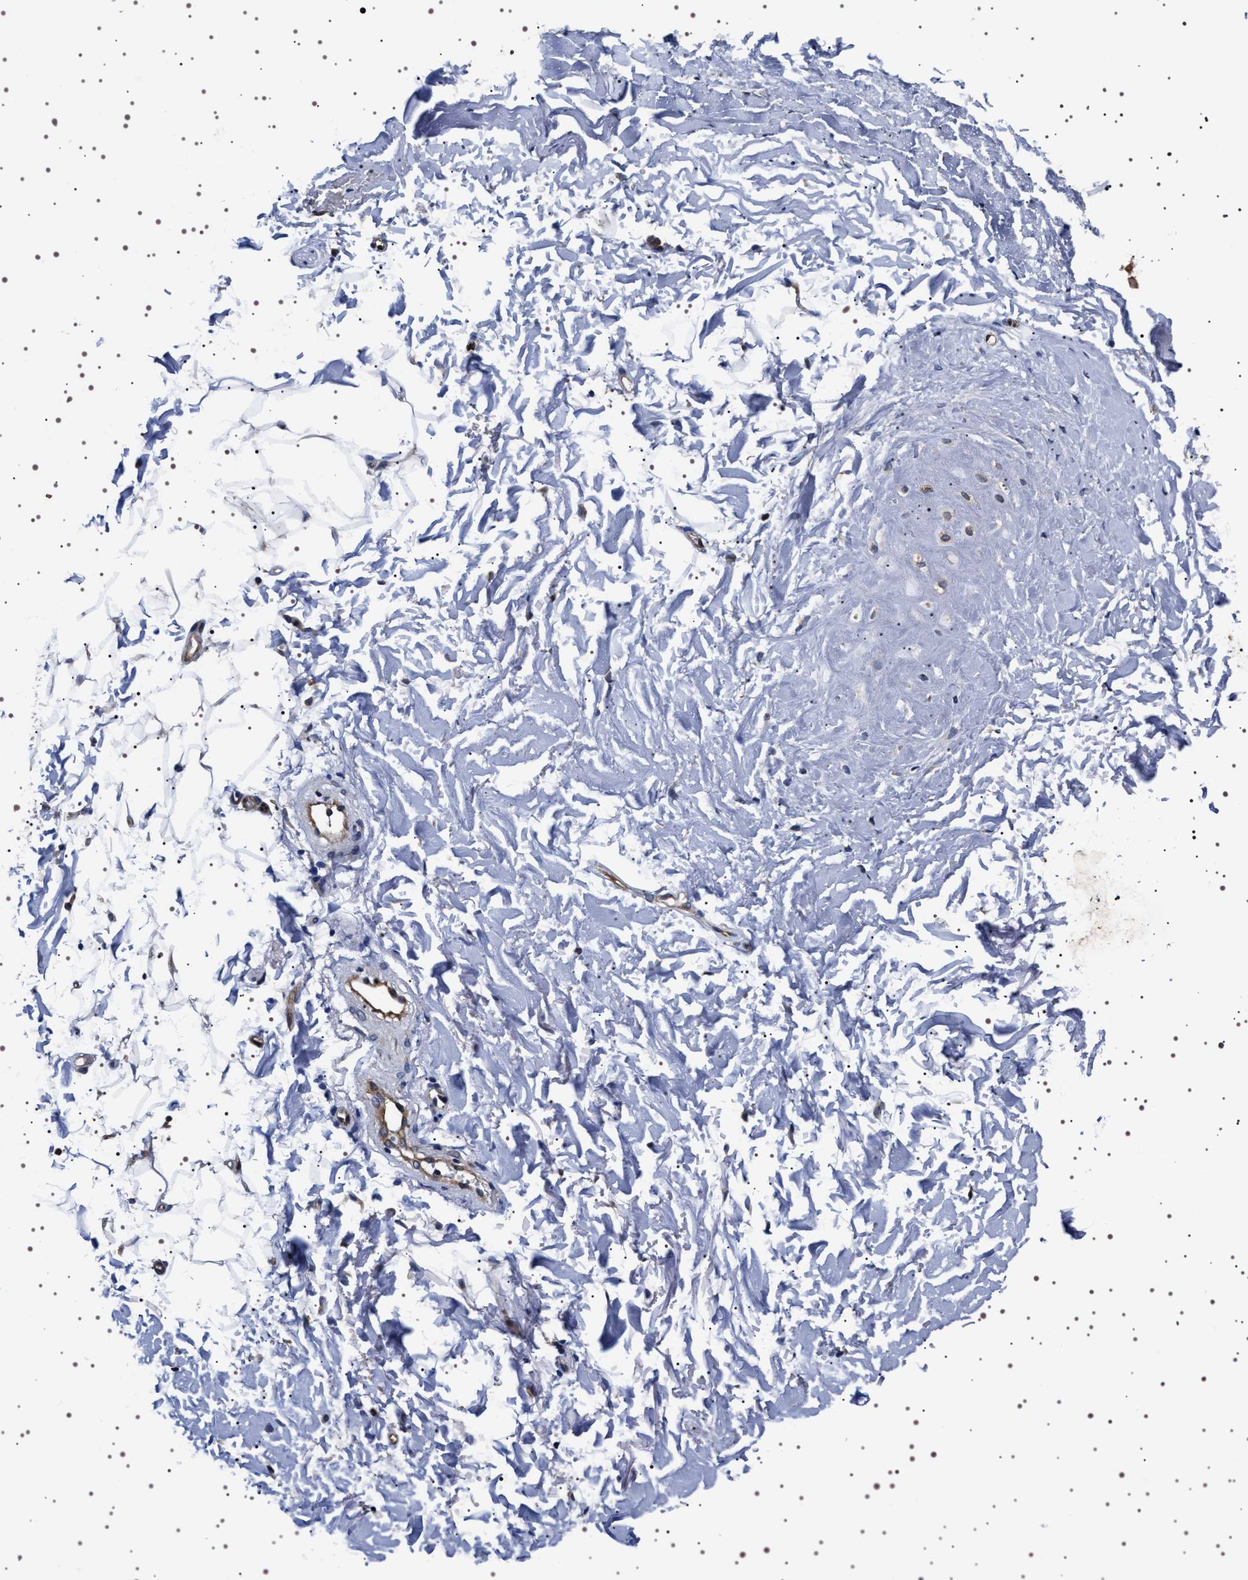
{"staining": {"intensity": "moderate", "quantity": ">75%", "location": "cytoplasmic/membranous"}, "tissue": "adipose tissue", "cell_type": "Adipocytes", "image_type": "normal", "snomed": [{"axis": "morphology", "description": "Normal tissue, NOS"}, {"axis": "topography", "description": "Cartilage tissue"}, {"axis": "topography", "description": "Bronchus"}], "caption": "Adipocytes show moderate cytoplasmic/membranous staining in about >75% of cells in benign adipose tissue.", "gene": "DARS1", "patient": {"sex": "female", "age": 73}}